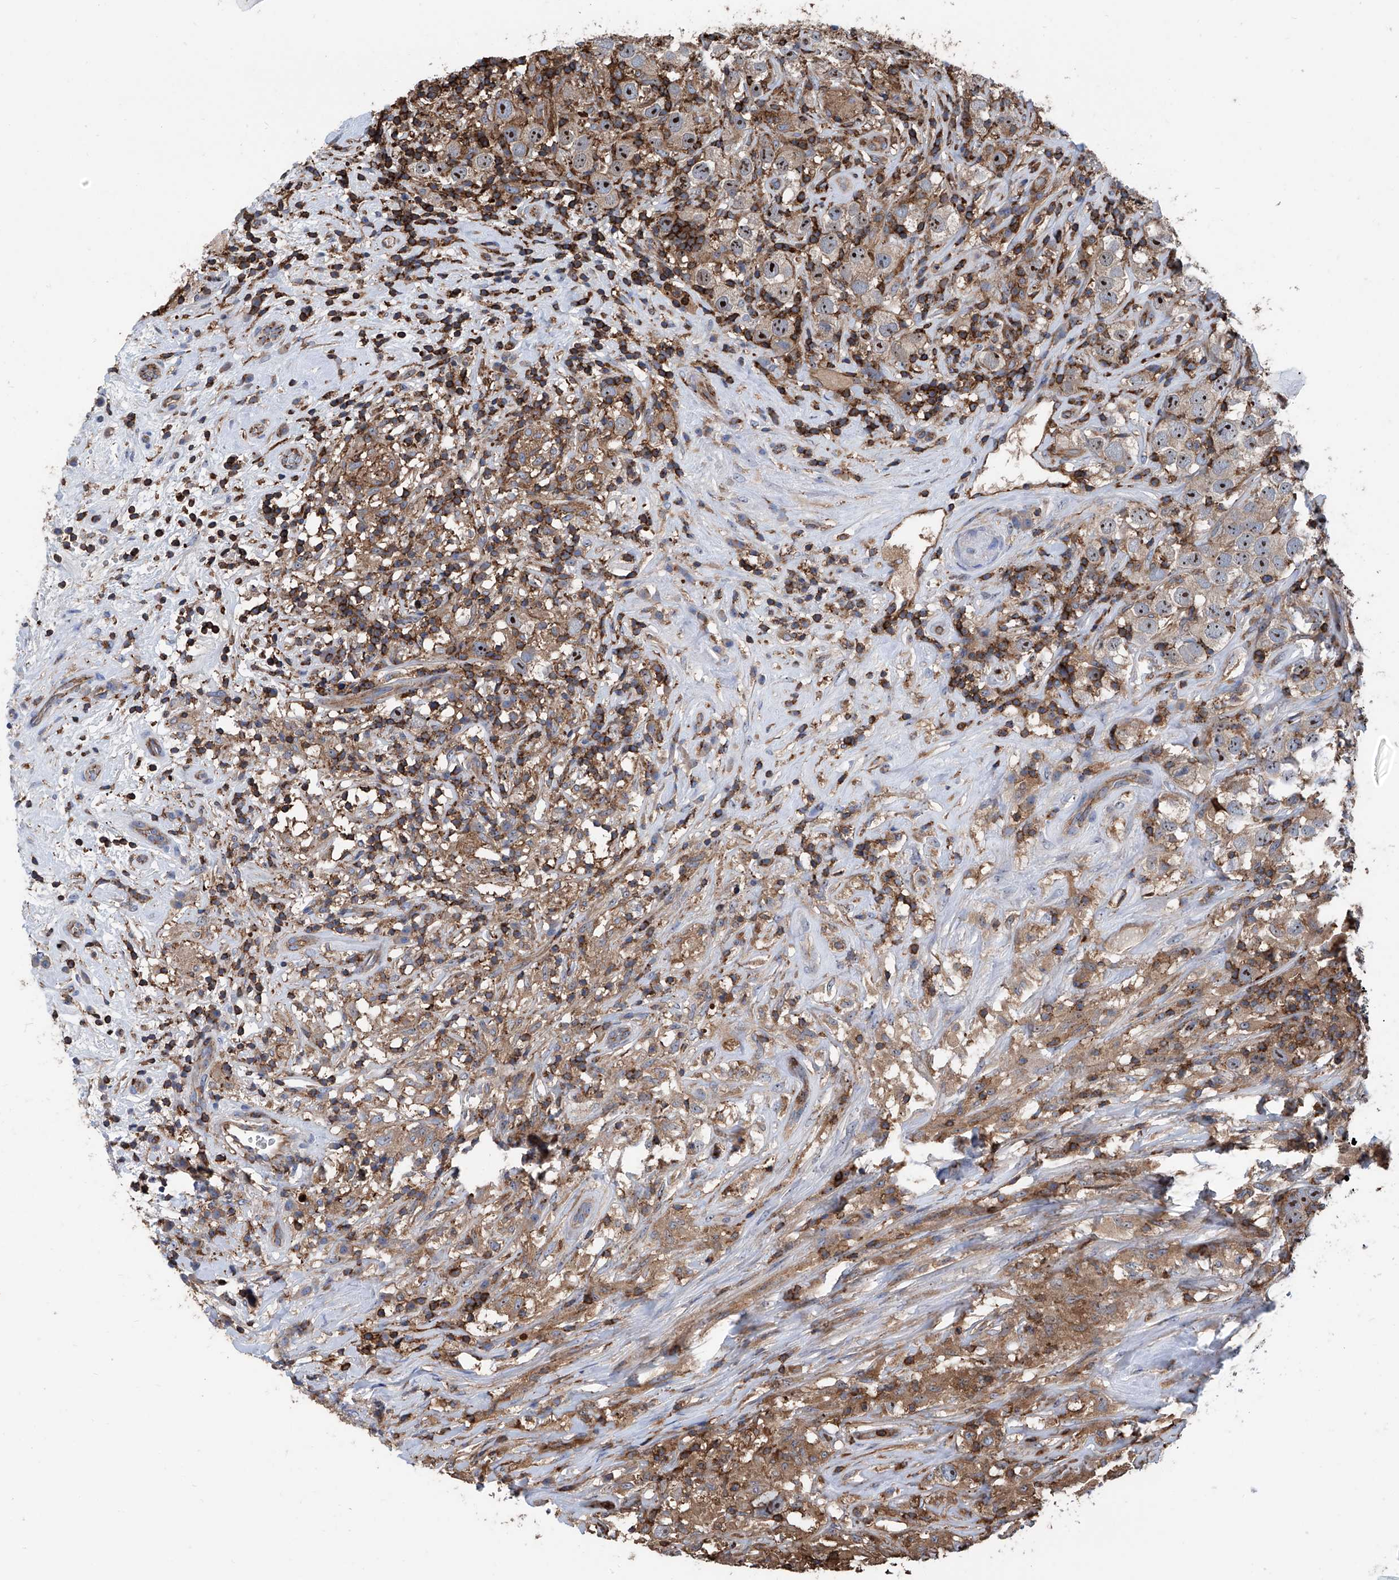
{"staining": {"intensity": "moderate", "quantity": ">75%", "location": "nuclear"}, "tissue": "testis cancer", "cell_type": "Tumor cells", "image_type": "cancer", "snomed": [{"axis": "morphology", "description": "Seminoma, NOS"}, {"axis": "topography", "description": "Testis"}], "caption": "About >75% of tumor cells in human seminoma (testis) display moderate nuclear protein staining as visualized by brown immunohistochemical staining.", "gene": "ZNF484", "patient": {"sex": "male", "age": 49}}